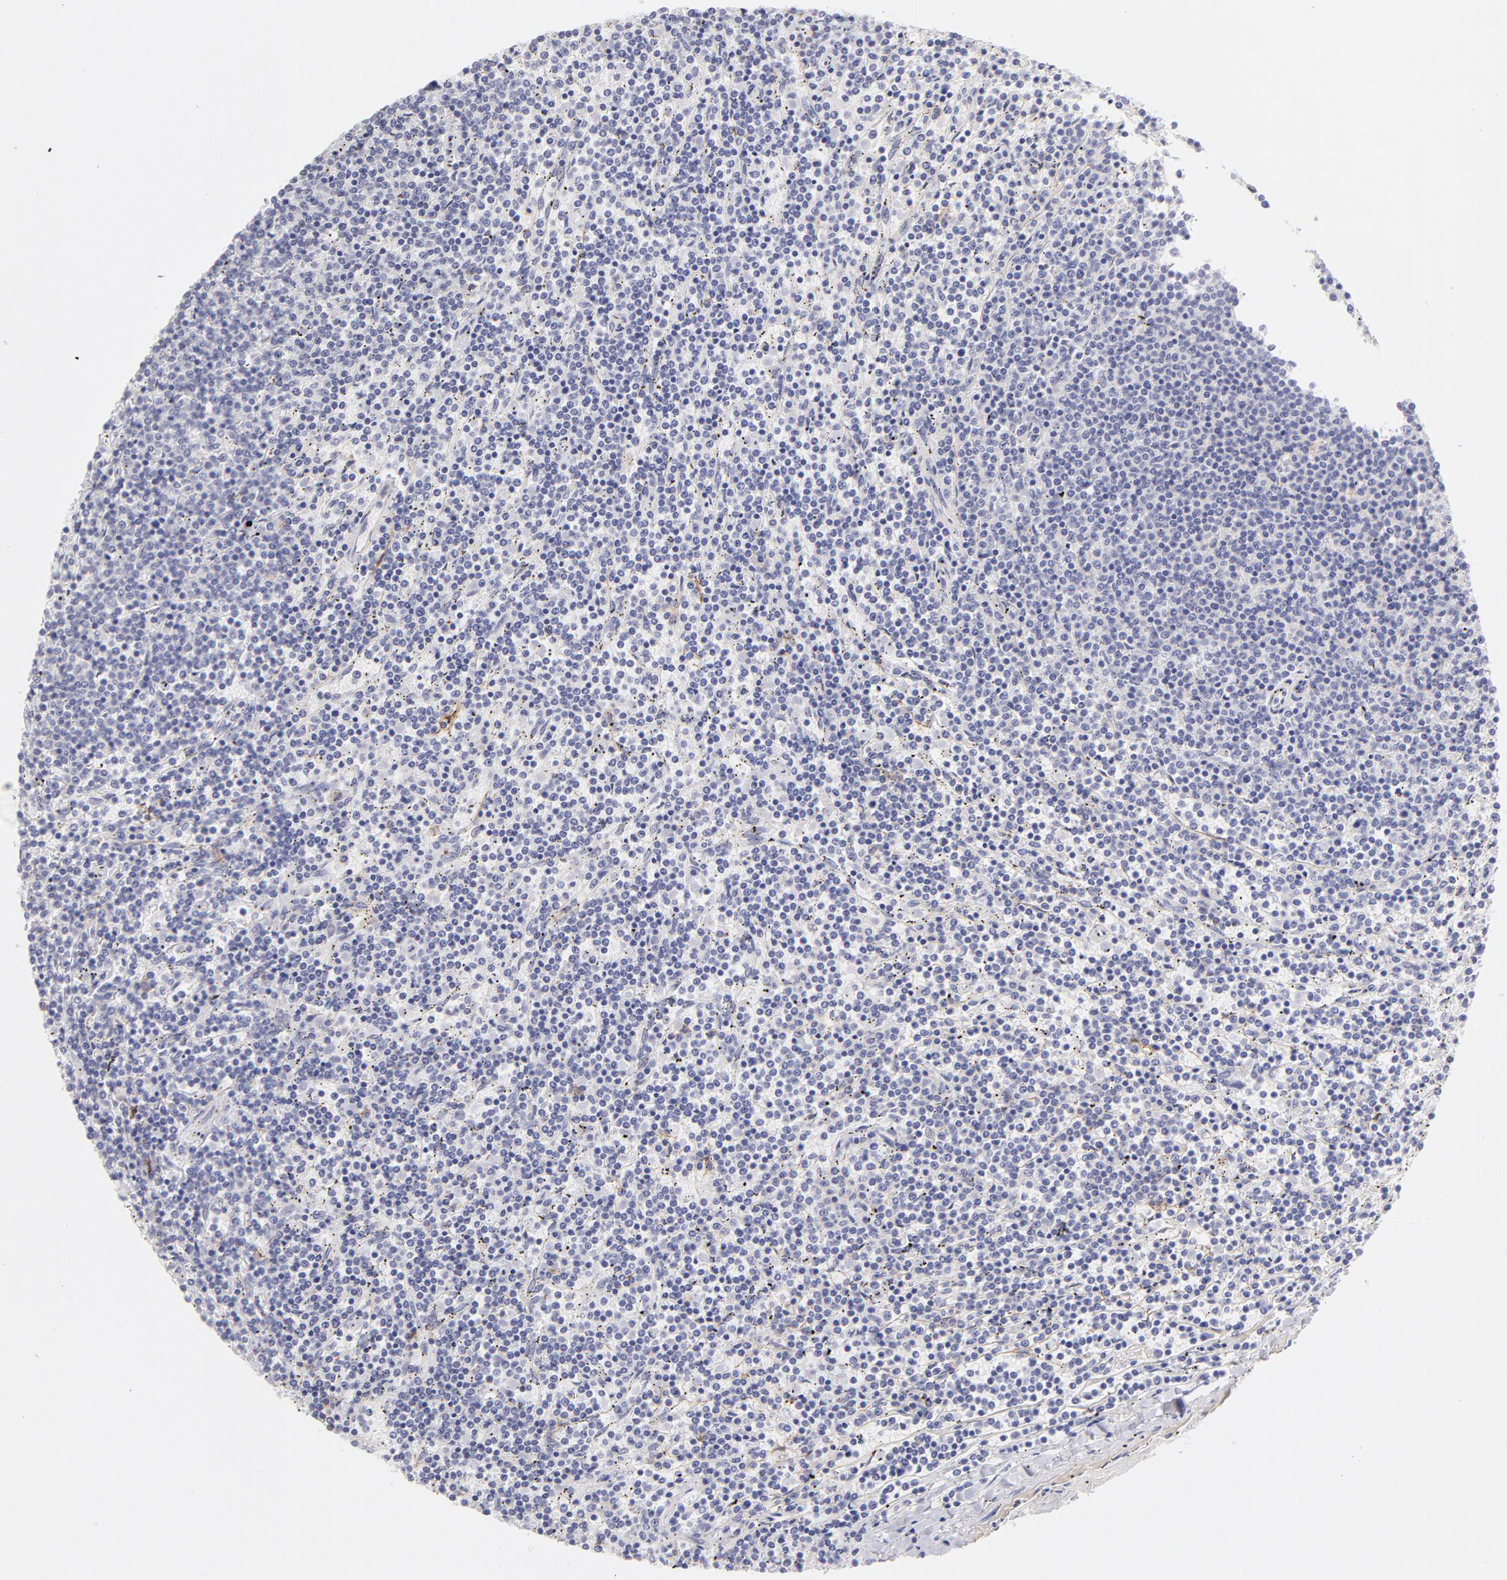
{"staining": {"intensity": "negative", "quantity": "none", "location": "none"}, "tissue": "lymphoma", "cell_type": "Tumor cells", "image_type": "cancer", "snomed": [{"axis": "morphology", "description": "Malignant lymphoma, non-Hodgkin's type, Low grade"}, {"axis": "topography", "description": "Spleen"}], "caption": "Immunohistochemical staining of human lymphoma shows no significant staining in tumor cells.", "gene": "LTB4R", "patient": {"sex": "female", "age": 50}}